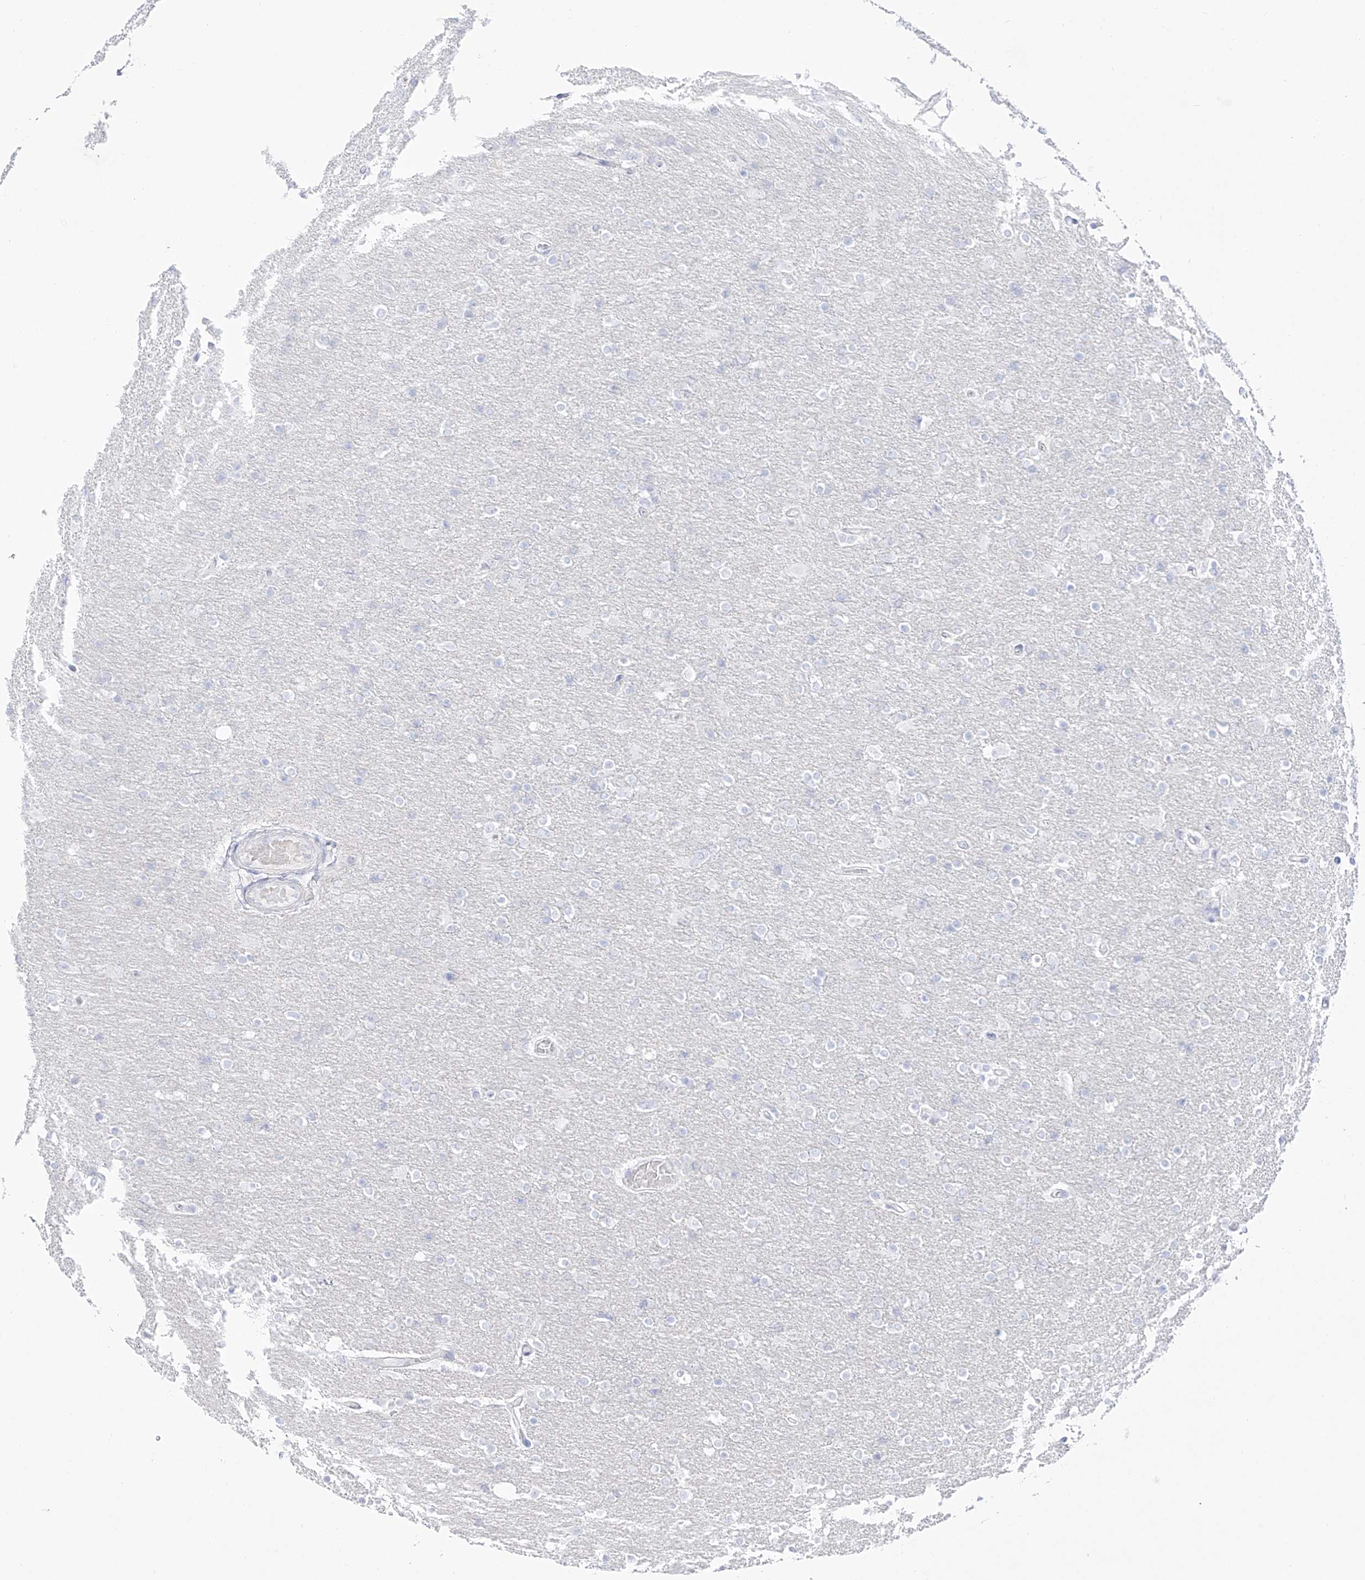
{"staining": {"intensity": "negative", "quantity": "none", "location": "none"}, "tissue": "glioma", "cell_type": "Tumor cells", "image_type": "cancer", "snomed": [{"axis": "morphology", "description": "Glioma, malignant, High grade"}, {"axis": "topography", "description": "Cerebral cortex"}], "caption": "Immunohistochemistry (IHC) of human malignant high-grade glioma exhibits no positivity in tumor cells. (DAB (3,3'-diaminobenzidine) immunohistochemistry (IHC), high magnification).", "gene": "DMKN", "patient": {"sex": "female", "age": 36}}